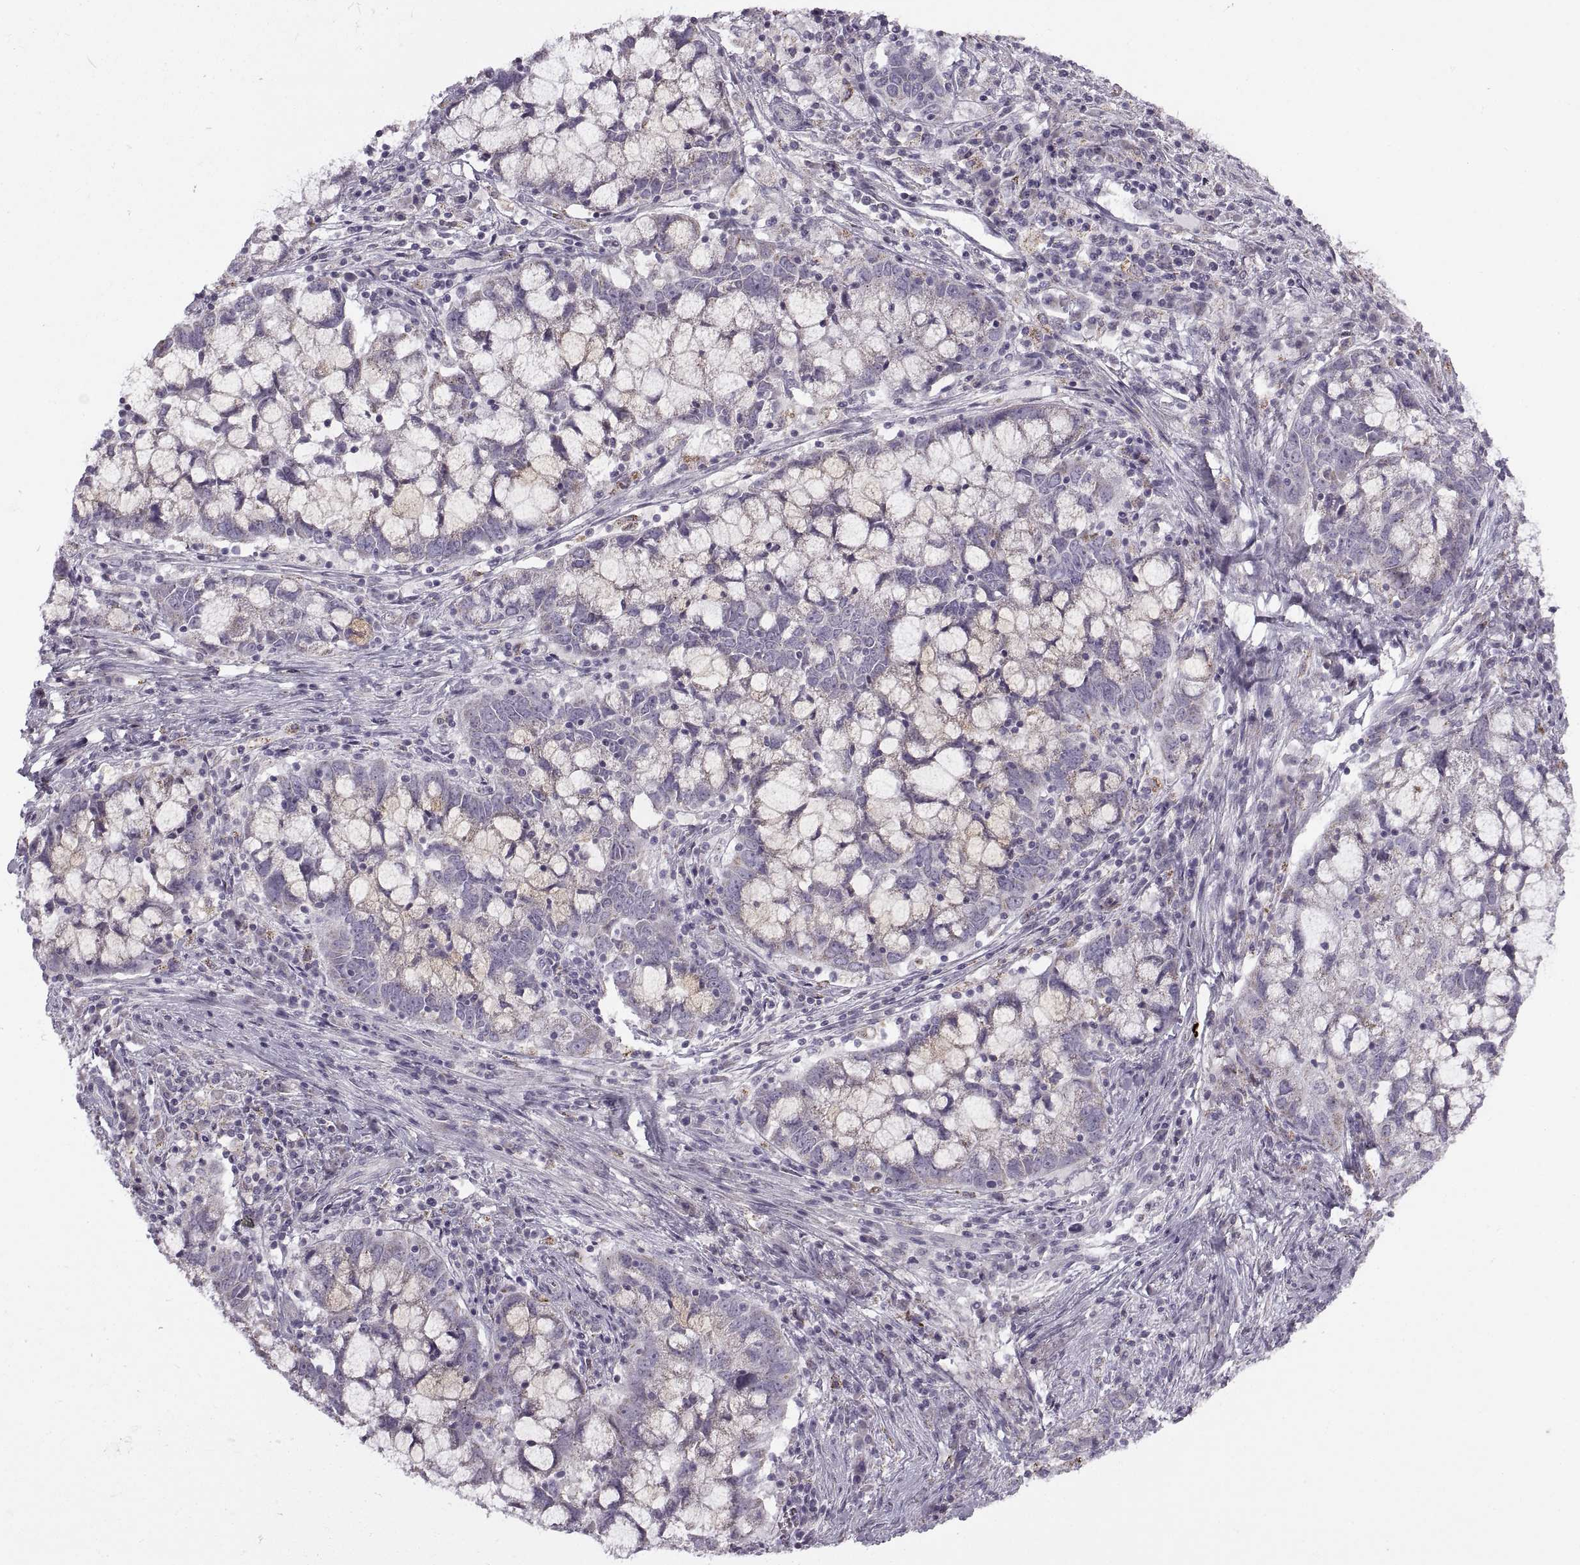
{"staining": {"intensity": "negative", "quantity": "none", "location": "none"}, "tissue": "cervical cancer", "cell_type": "Tumor cells", "image_type": "cancer", "snomed": [{"axis": "morphology", "description": "Adenocarcinoma, NOS"}, {"axis": "topography", "description": "Cervix"}], "caption": "Cervical cancer (adenocarcinoma) stained for a protein using IHC shows no expression tumor cells.", "gene": "PIERCE1", "patient": {"sex": "female", "age": 40}}